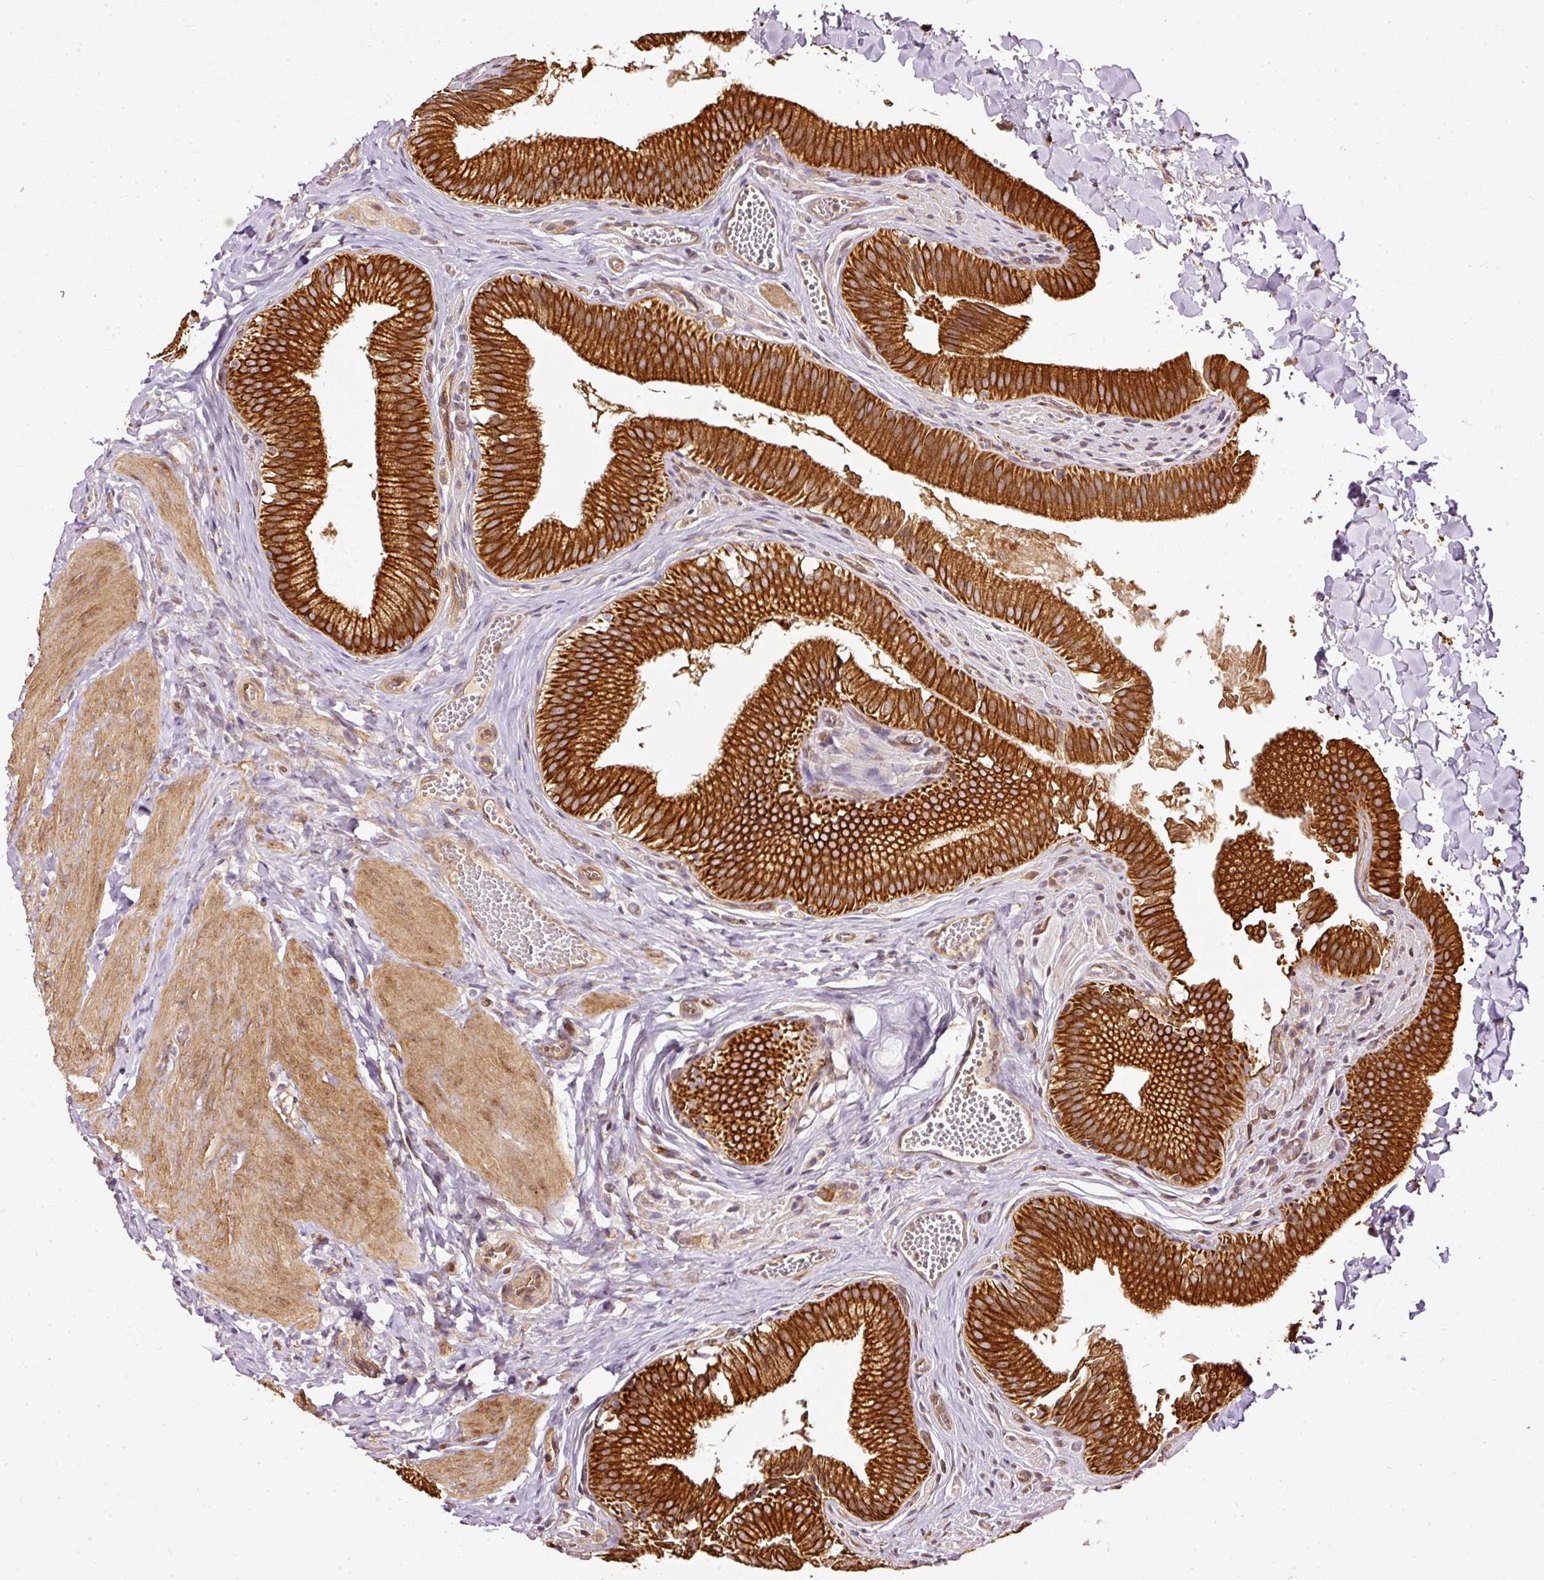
{"staining": {"intensity": "strong", "quantity": ">75%", "location": "cytoplasmic/membranous"}, "tissue": "gallbladder", "cell_type": "Glandular cells", "image_type": "normal", "snomed": [{"axis": "morphology", "description": "Normal tissue, NOS"}, {"axis": "topography", "description": "Gallbladder"}, {"axis": "topography", "description": "Peripheral nerve tissue"}], "caption": "Immunohistochemistry (IHC) micrograph of benign gallbladder: human gallbladder stained using immunohistochemistry demonstrates high levels of strong protein expression localized specifically in the cytoplasmic/membranous of glandular cells, appearing as a cytoplasmic/membranous brown color.", "gene": "MIF4GD", "patient": {"sex": "male", "age": 17}}